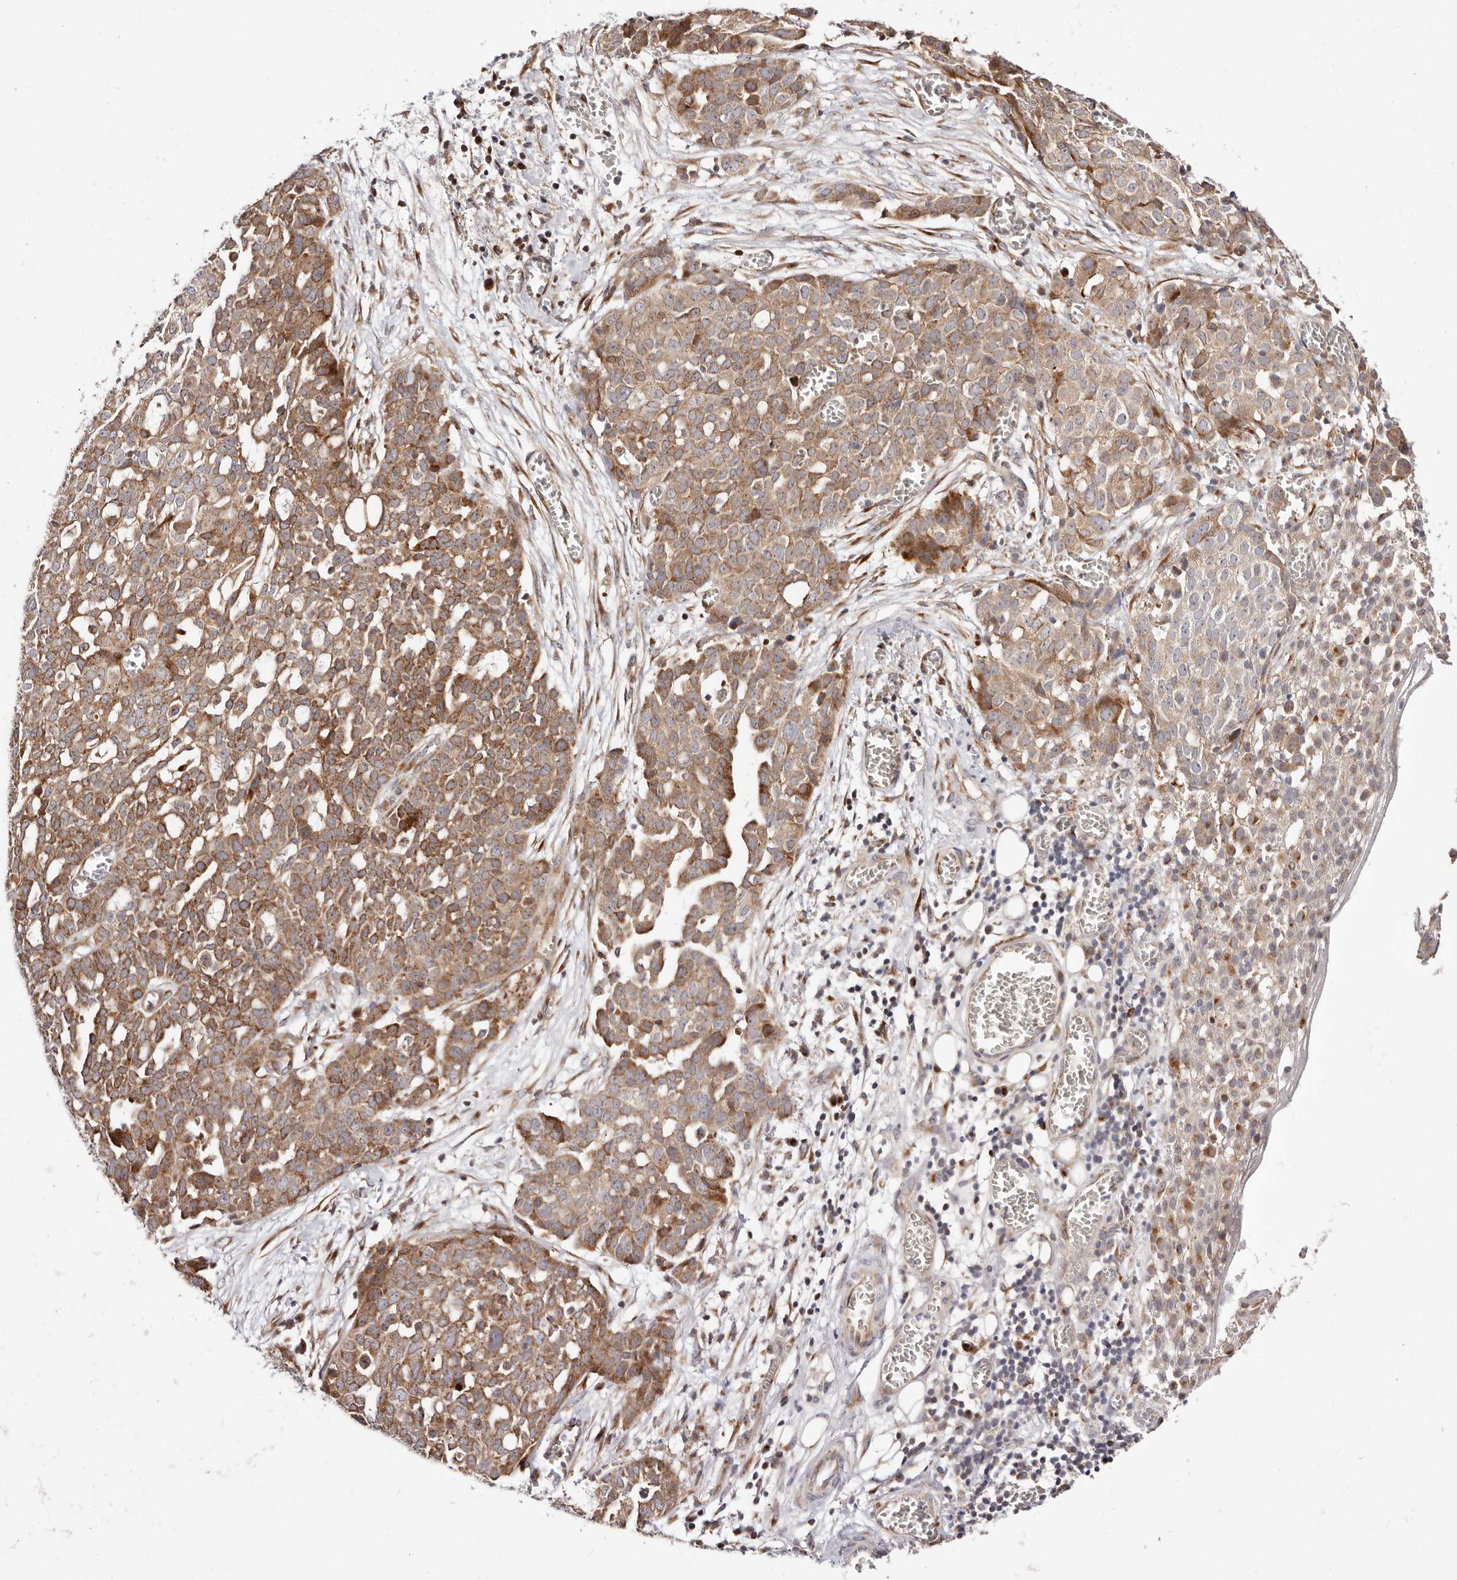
{"staining": {"intensity": "moderate", "quantity": ">75%", "location": "cytoplasmic/membranous"}, "tissue": "ovarian cancer", "cell_type": "Tumor cells", "image_type": "cancer", "snomed": [{"axis": "morphology", "description": "Cystadenocarcinoma, serous, NOS"}, {"axis": "topography", "description": "Soft tissue"}, {"axis": "topography", "description": "Ovary"}], "caption": "Human serous cystadenocarcinoma (ovarian) stained with a protein marker demonstrates moderate staining in tumor cells.", "gene": "MAPK6", "patient": {"sex": "female", "age": 57}}